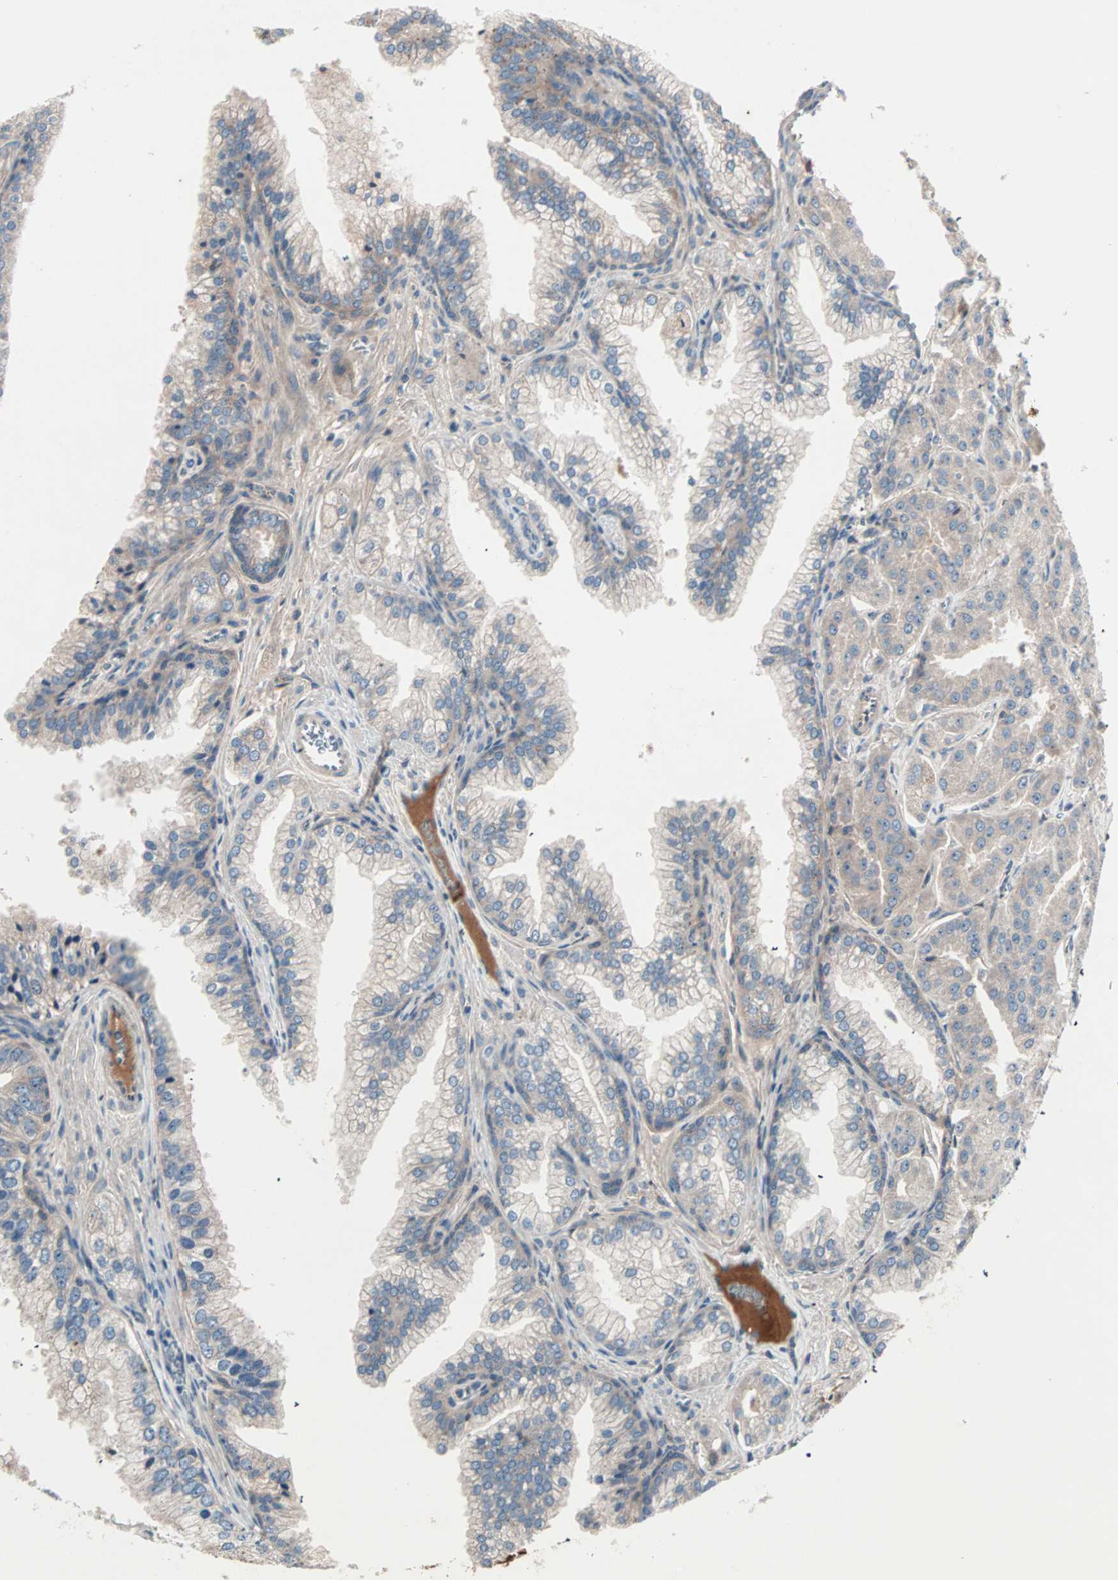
{"staining": {"intensity": "weak", "quantity": ">75%", "location": "cytoplasmic/membranous"}, "tissue": "prostate cancer", "cell_type": "Tumor cells", "image_type": "cancer", "snomed": [{"axis": "morphology", "description": "Adenocarcinoma, Low grade"}, {"axis": "topography", "description": "Prostate"}], "caption": "Immunohistochemical staining of human prostate cancer reveals low levels of weak cytoplasmic/membranous expression in about >75% of tumor cells. (DAB IHC, brown staining for protein, blue staining for nuclei).", "gene": "CAD", "patient": {"sex": "male", "age": 59}}